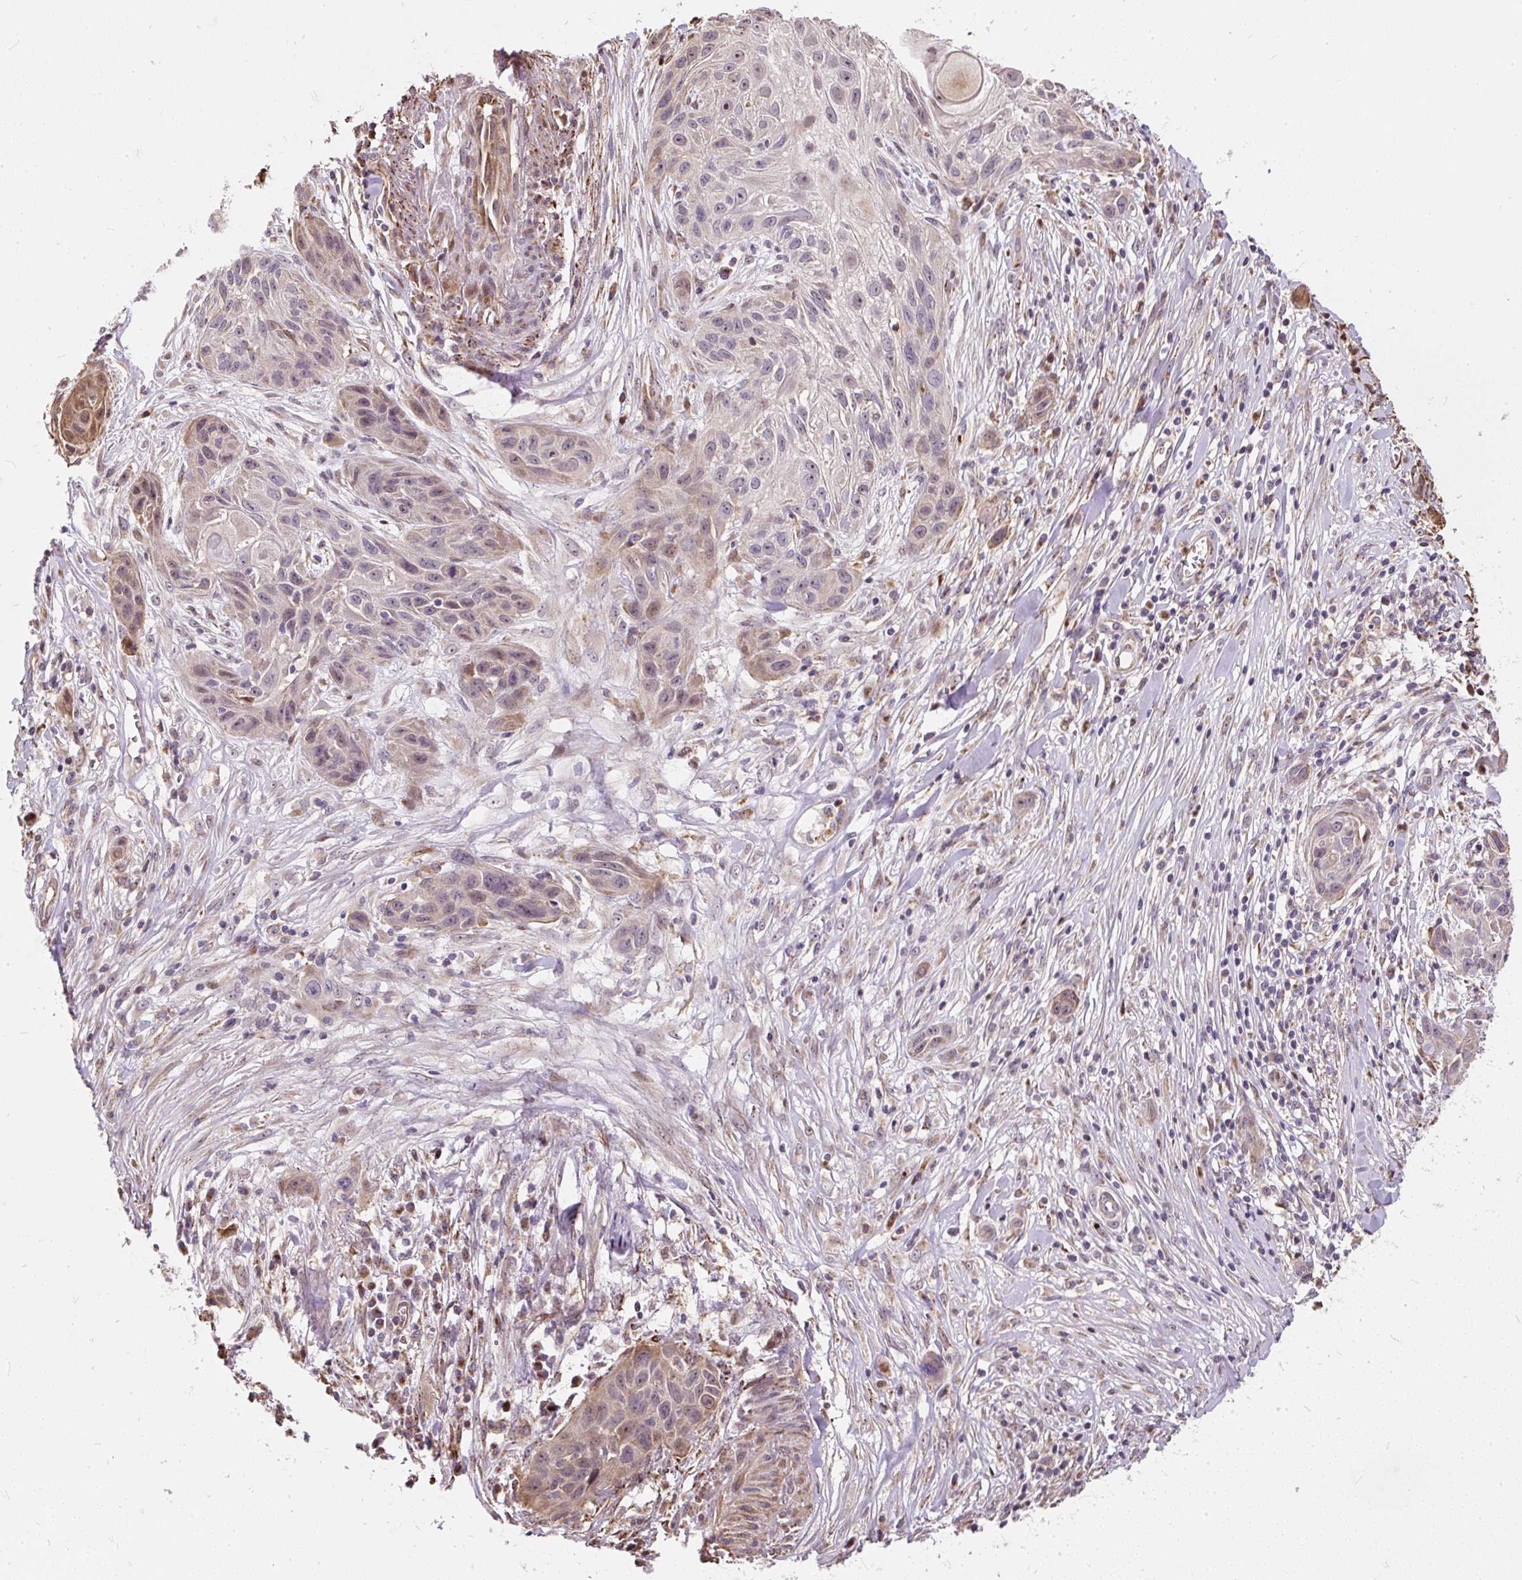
{"staining": {"intensity": "weak", "quantity": "<25%", "location": "cytoplasmic/membranous"}, "tissue": "skin cancer", "cell_type": "Tumor cells", "image_type": "cancer", "snomed": [{"axis": "morphology", "description": "Squamous cell carcinoma, NOS"}, {"axis": "topography", "description": "Skin"}, {"axis": "topography", "description": "Vulva"}], "caption": "Tumor cells are negative for brown protein staining in skin cancer (squamous cell carcinoma).", "gene": "PUS7L", "patient": {"sex": "female", "age": 83}}